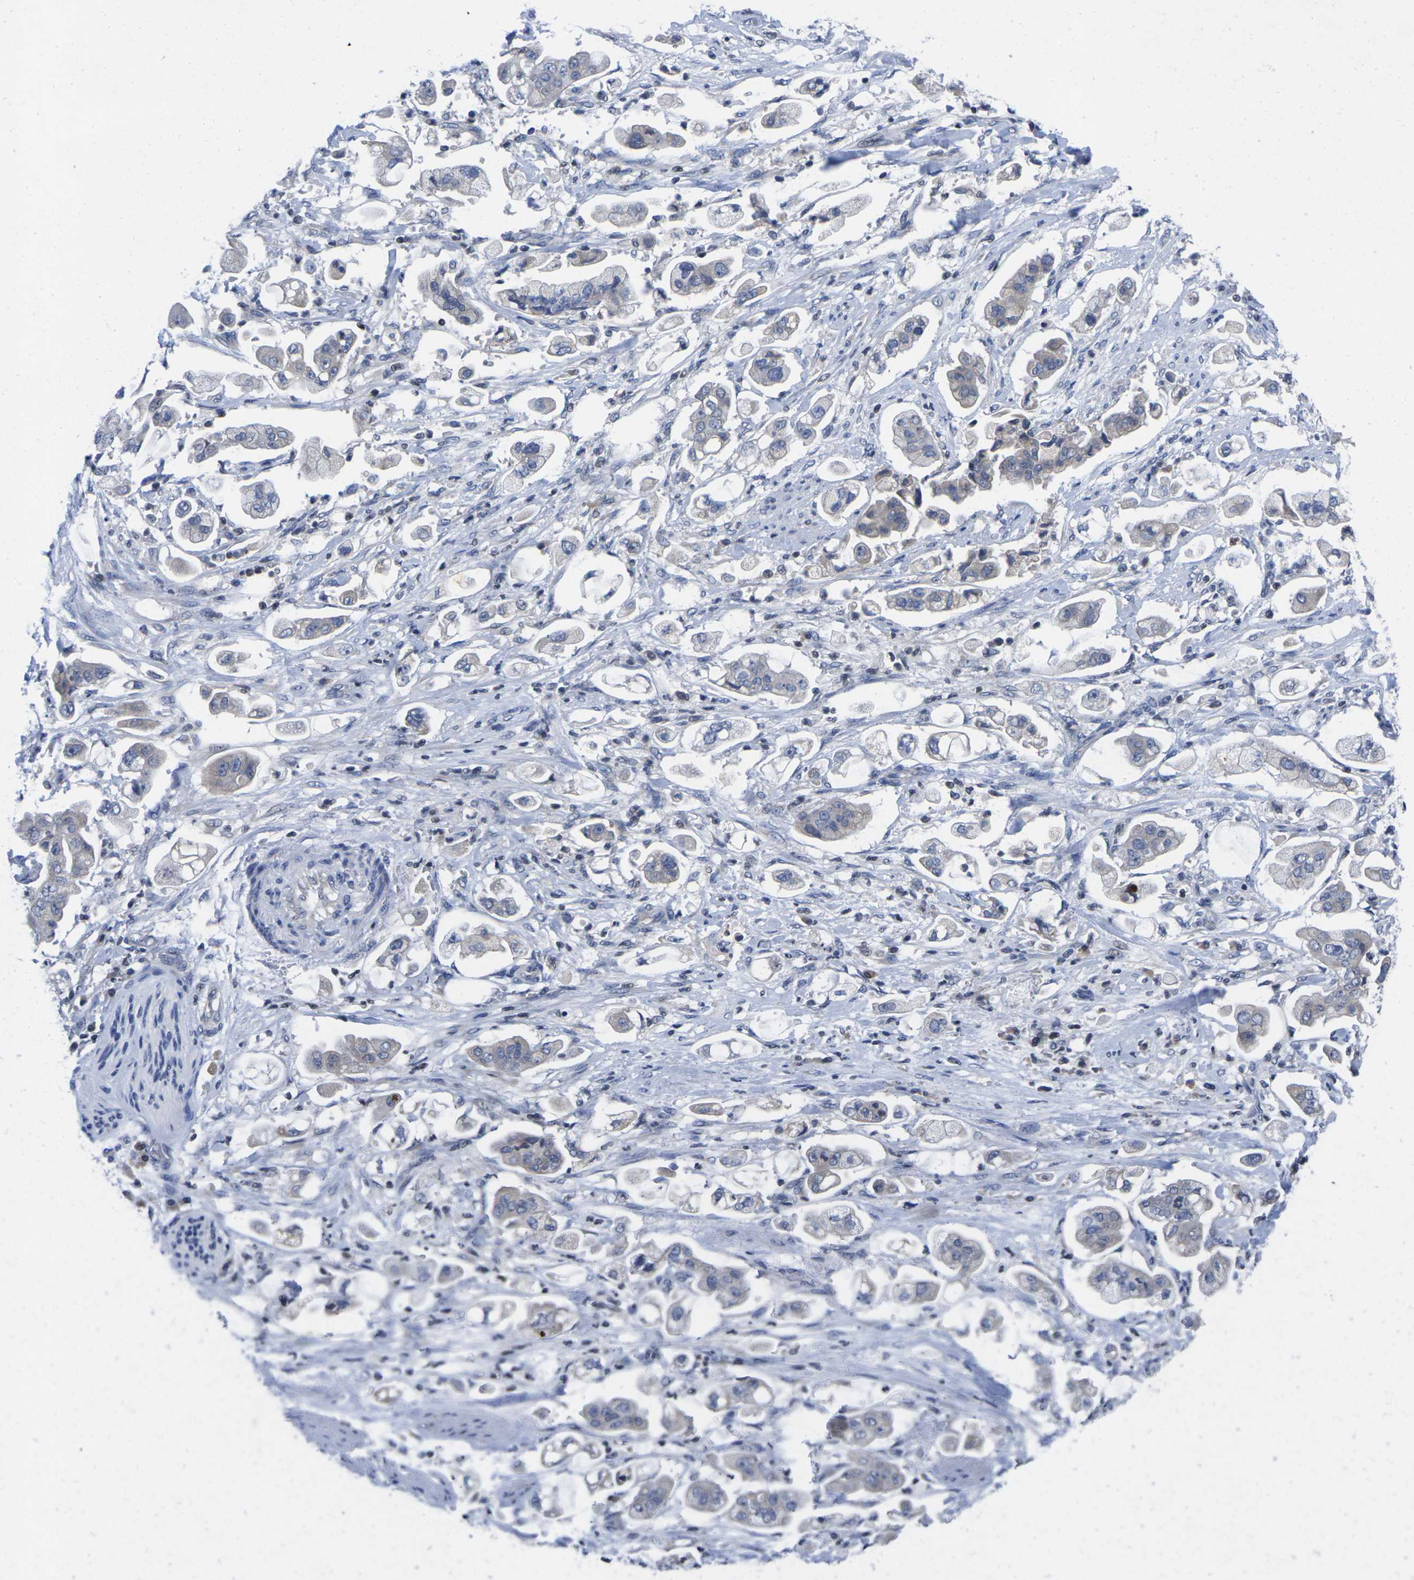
{"staining": {"intensity": "negative", "quantity": "none", "location": "none"}, "tissue": "stomach cancer", "cell_type": "Tumor cells", "image_type": "cancer", "snomed": [{"axis": "morphology", "description": "Adenocarcinoma, NOS"}, {"axis": "topography", "description": "Stomach"}], "caption": "An immunohistochemistry (IHC) histopathology image of adenocarcinoma (stomach) is shown. There is no staining in tumor cells of adenocarcinoma (stomach).", "gene": "IKZF1", "patient": {"sex": "male", "age": 62}}